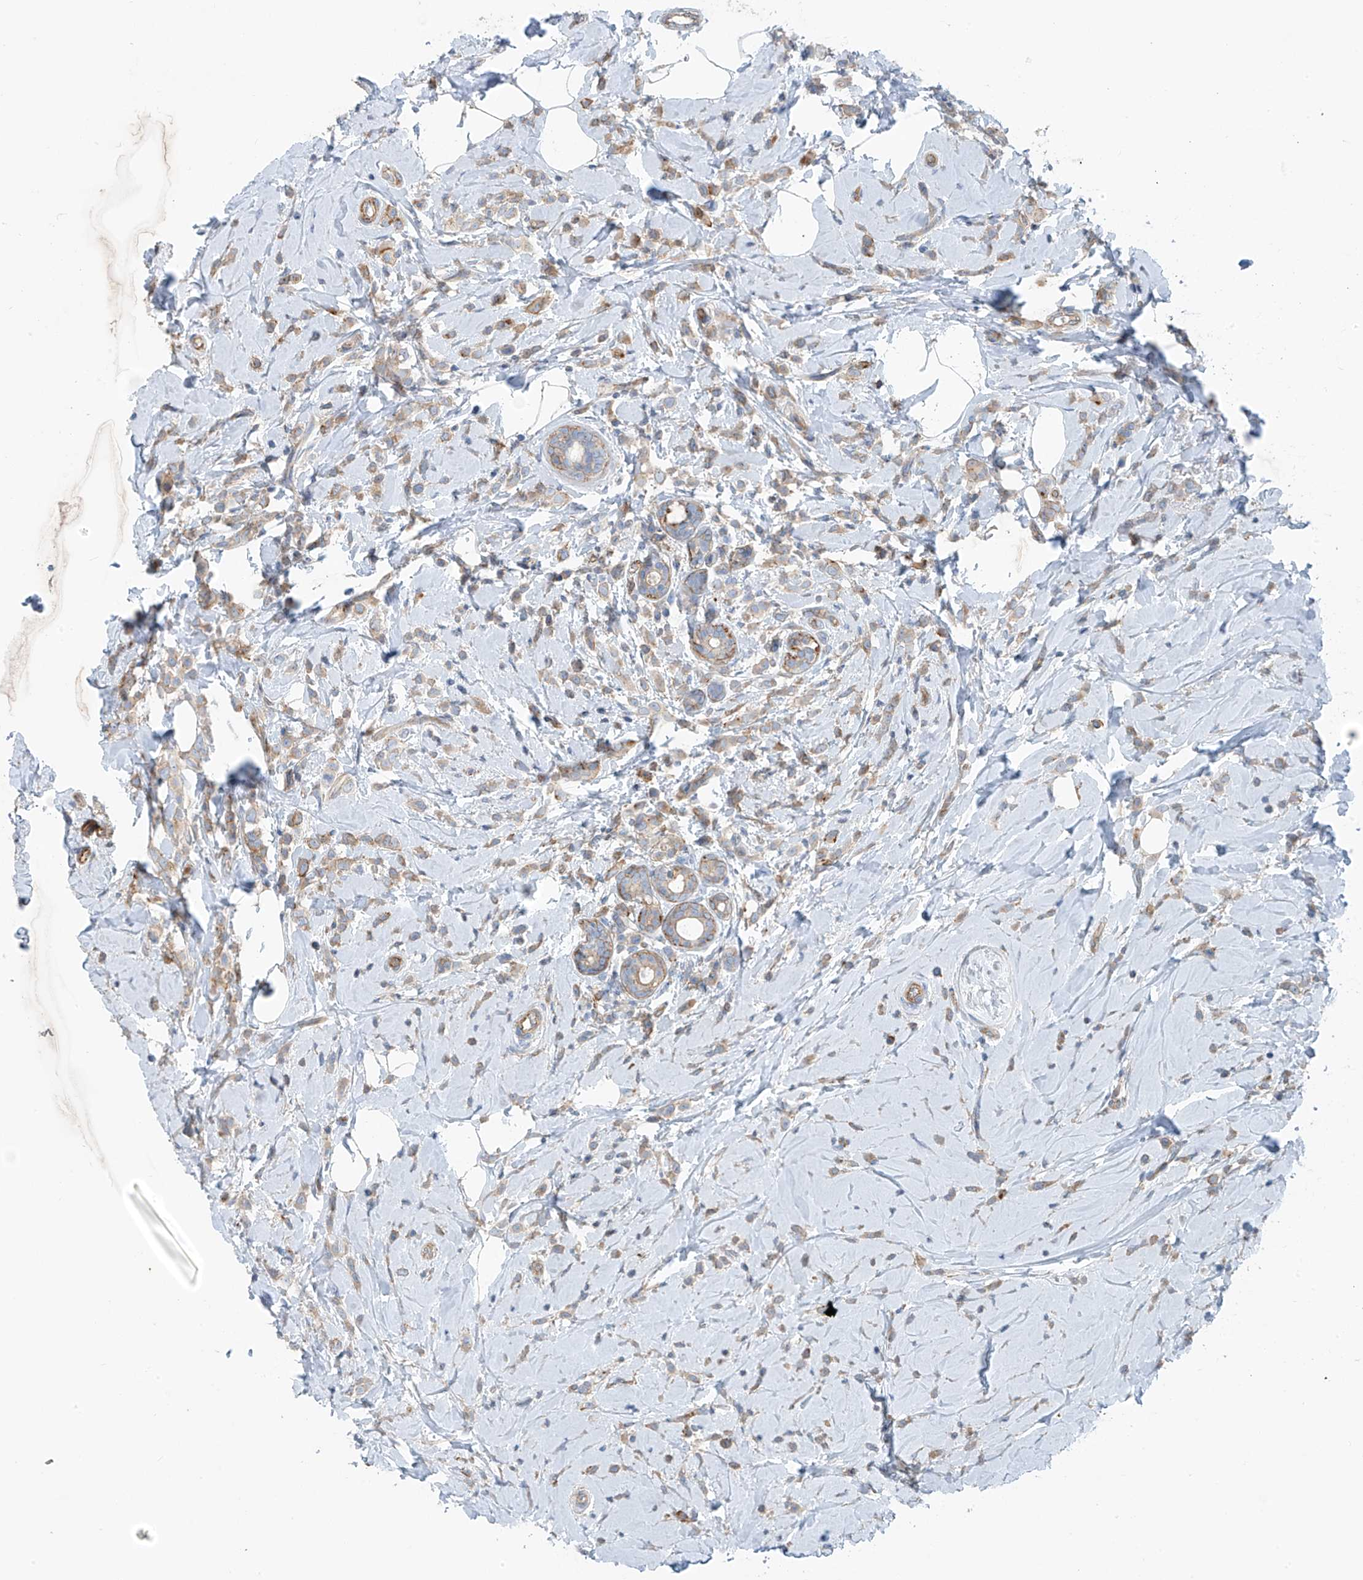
{"staining": {"intensity": "moderate", "quantity": ">75%", "location": "cytoplasmic/membranous"}, "tissue": "breast cancer", "cell_type": "Tumor cells", "image_type": "cancer", "snomed": [{"axis": "morphology", "description": "Lobular carcinoma"}, {"axis": "topography", "description": "Breast"}], "caption": "DAB (3,3'-diaminobenzidine) immunohistochemical staining of lobular carcinoma (breast) reveals moderate cytoplasmic/membranous protein expression in approximately >75% of tumor cells.", "gene": "SLC1A5", "patient": {"sex": "female", "age": 47}}